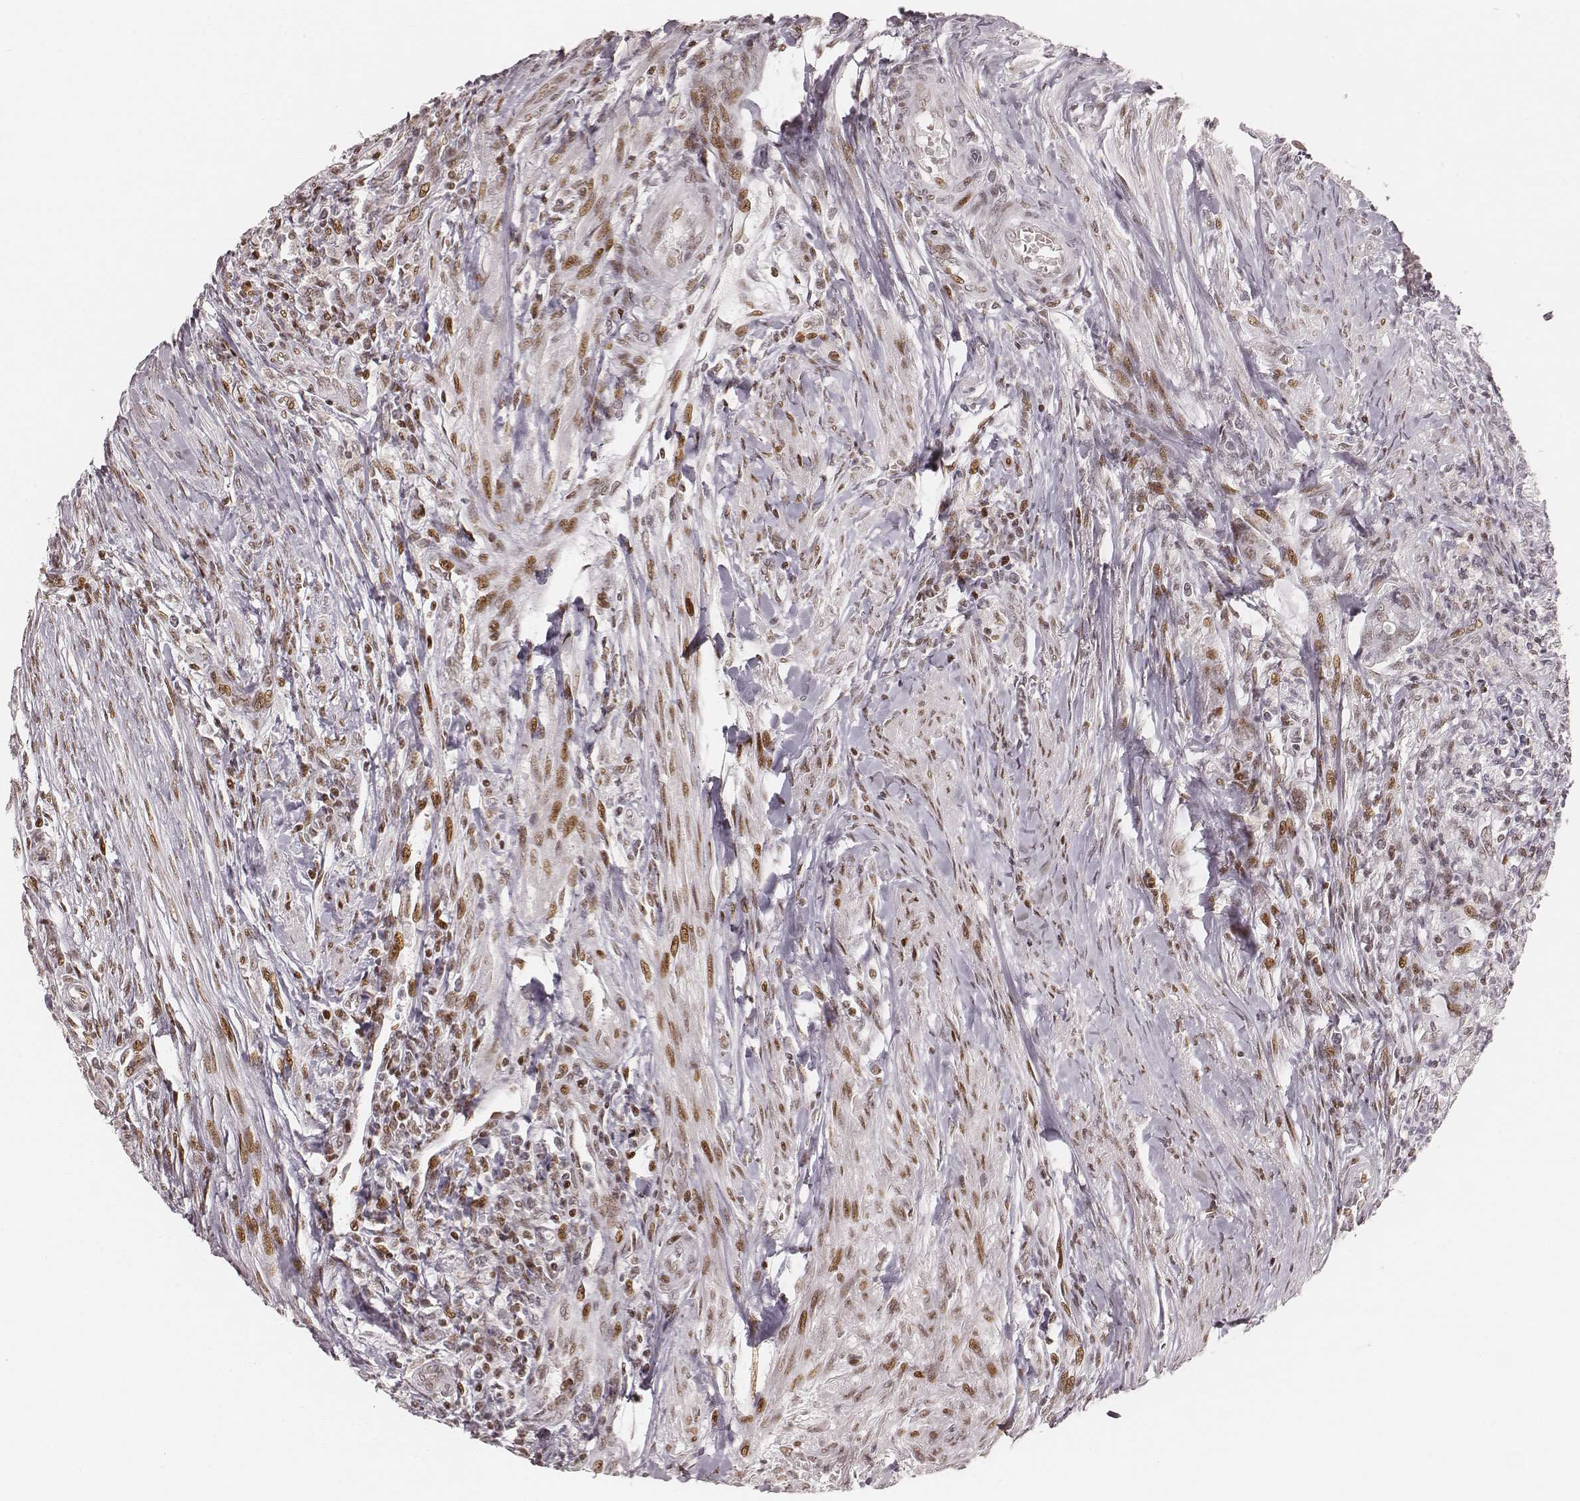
{"staining": {"intensity": "moderate", "quantity": ">75%", "location": "nuclear"}, "tissue": "colorectal cancer", "cell_type": "Tumor cells", "image_type": "cancer", "snomed": [{"axis": "morphology", "description": "Adenocarcinoma, NOS"}, {"axis": "topography", "description": "Colon"}], "caption": "Brown immunohistochemical staining in human colorectal cancer exhibits moderate nuclear expression in about >75% of tumor cells. (brown staining indicates protein expression, while blue staining denotes nuclei).", "gene": "HNRNPC", "patient": {"sex": "female", "age": 67}}